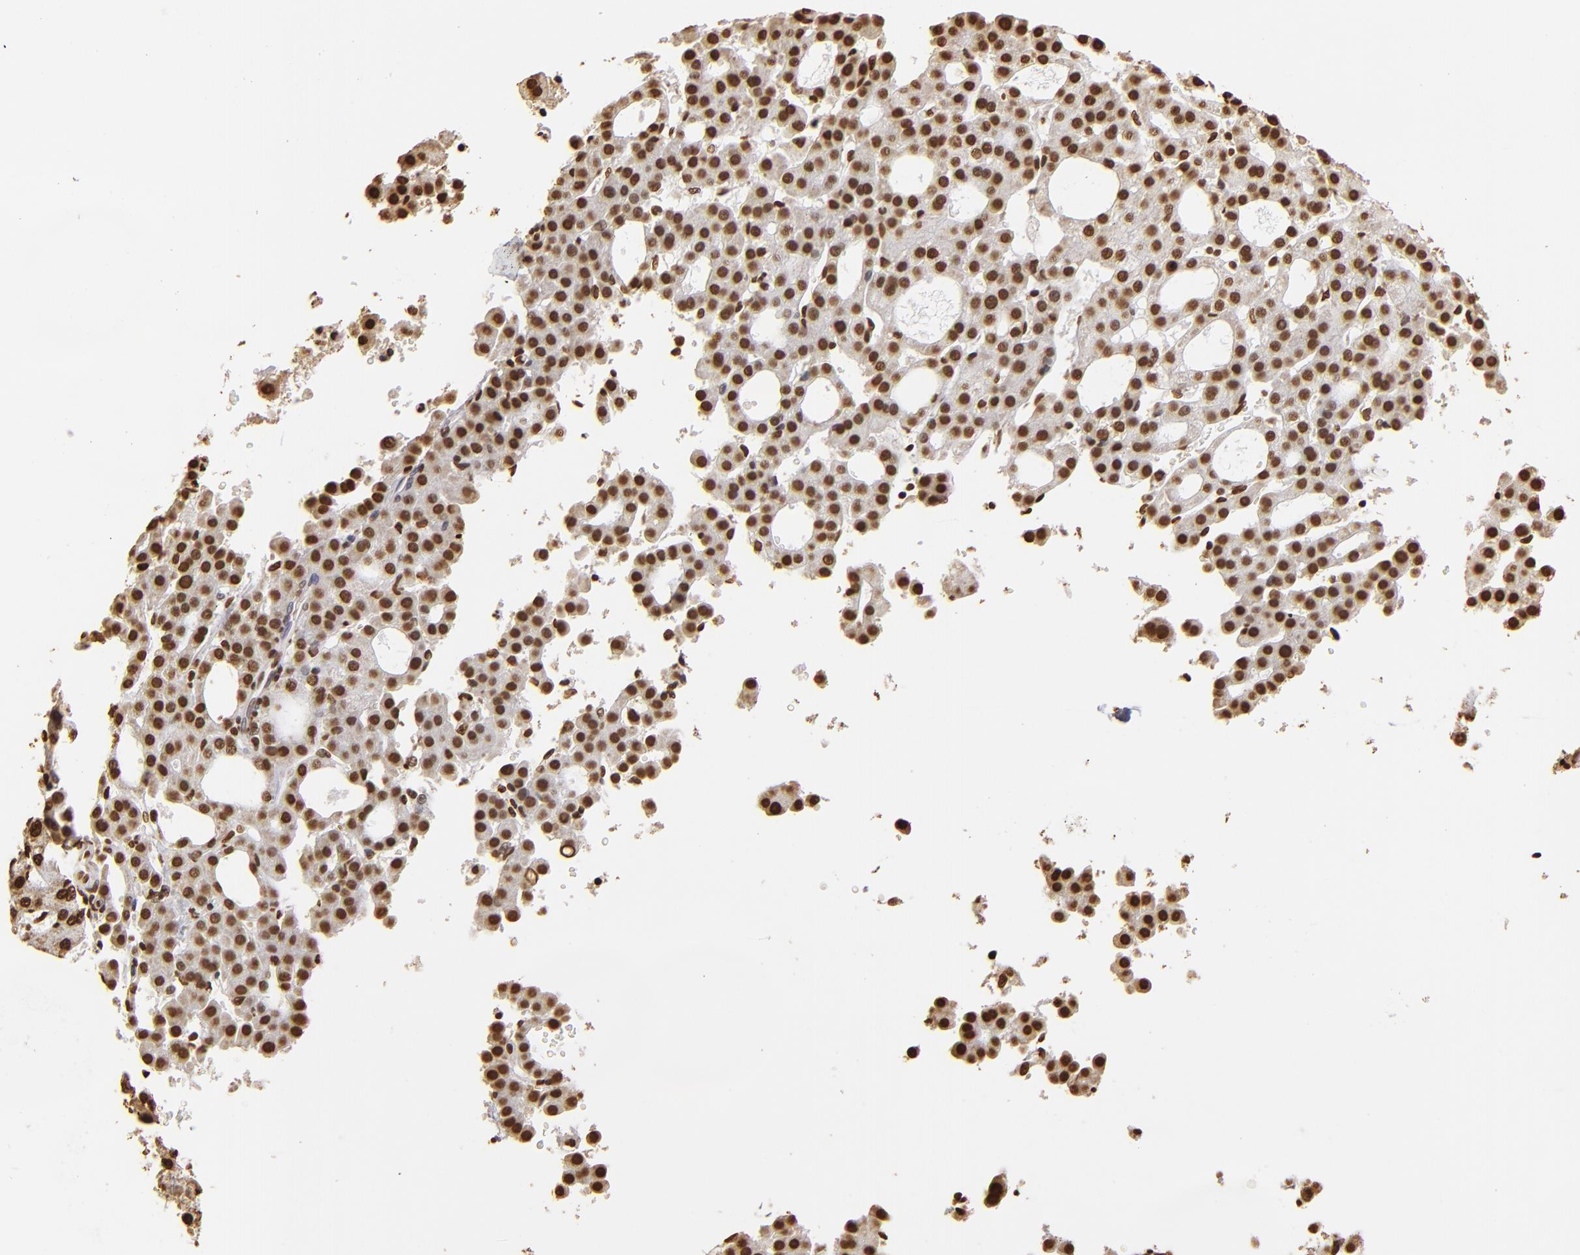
{"staining": {"intensity": "strong", "quantity": ">75%", "location": "nuclear"}, "tissue": "liver cancer", "cell_type": "Tumor cells", "image_type": "cancer", "snomed": [{"axis": "morphology", "description": "Carcinoma, Hepatocellular, NOS"}, {"axis": "topography", "description": "Liver"}], "caption": "Immunohistochemical staining of liver cancer (hepatocellular carcinoma) reveals high levels of strong nuclear protein expression in approximately >75% of tumor cells.", "gene": "ILF3", "patient": {"sex": "male", "age": 47}}